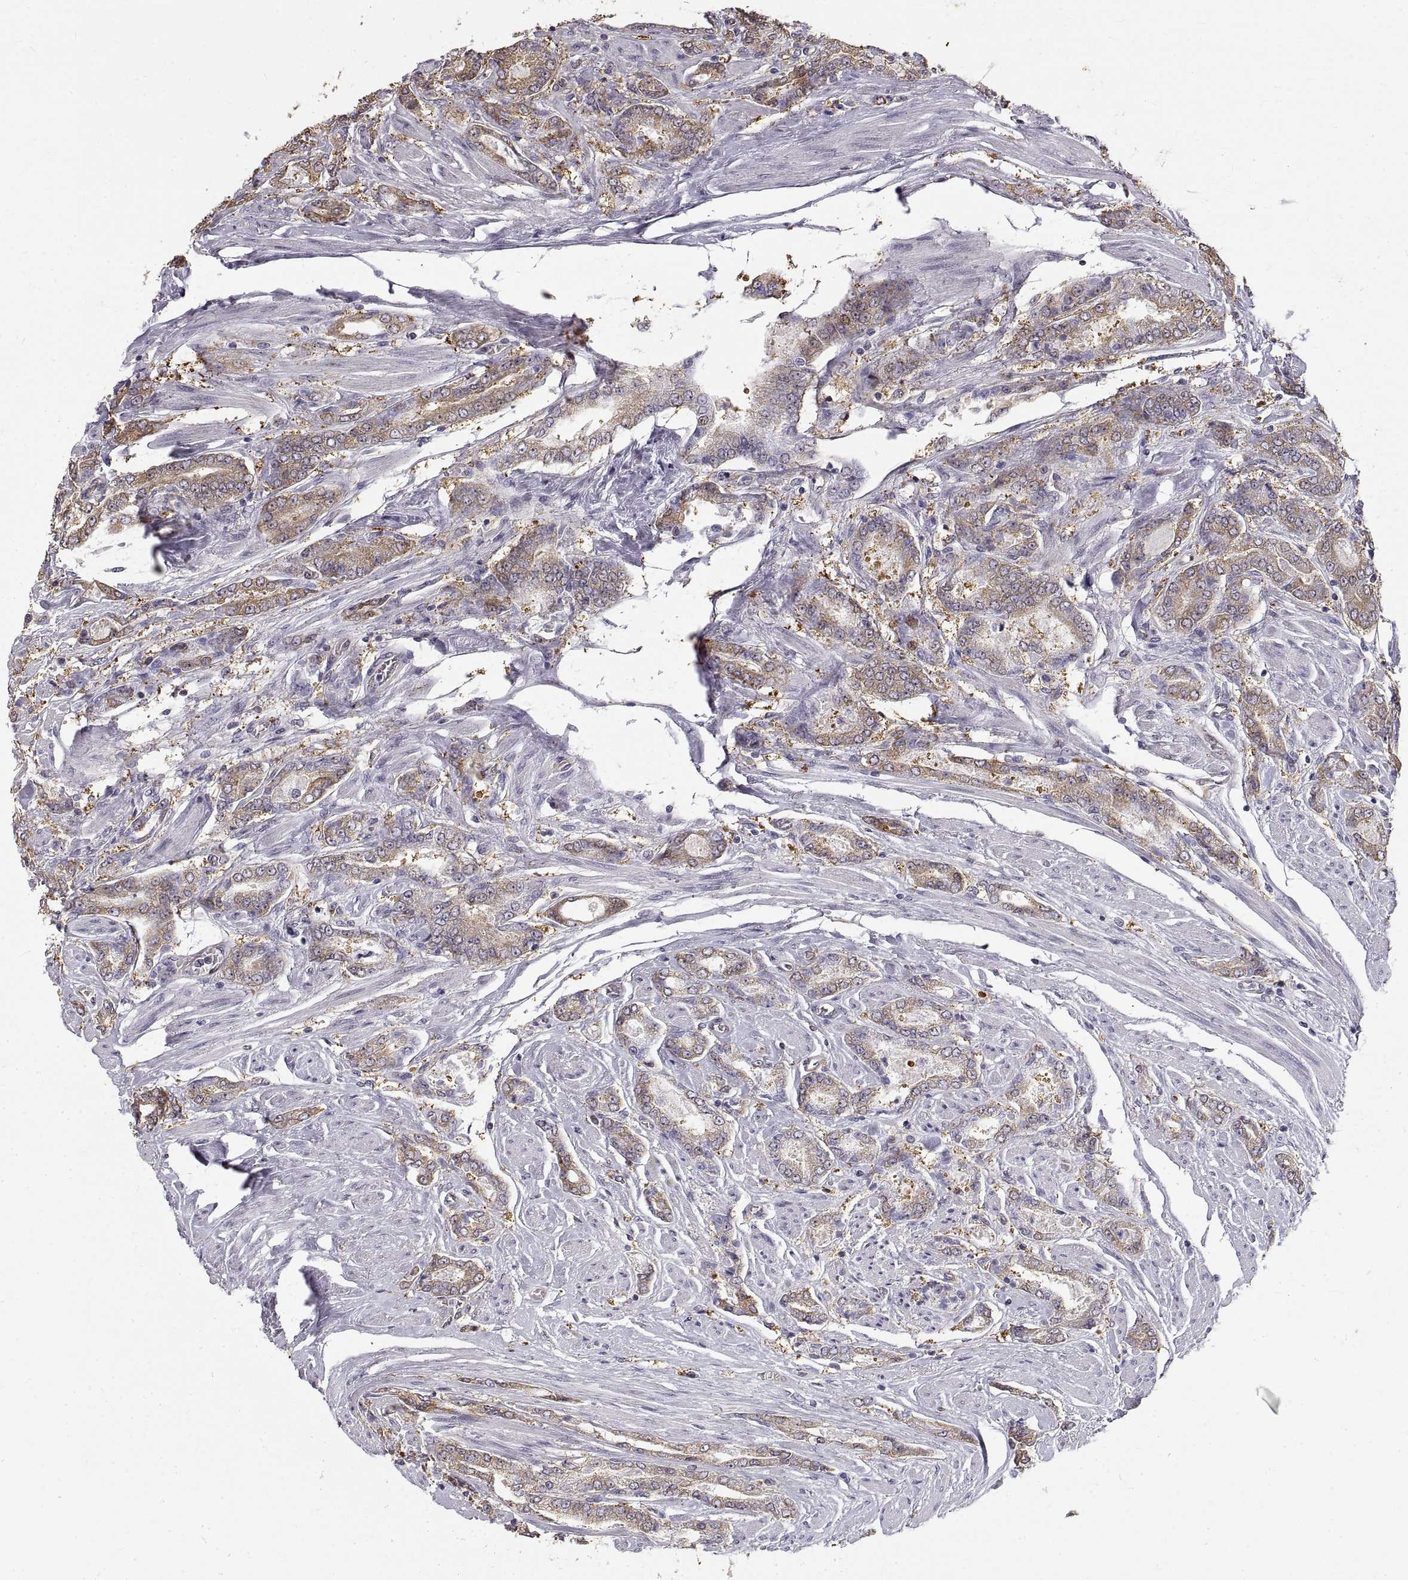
{"staining": {"intensity": "moderate", "quantity": "<25%", "location": "cytoplasmic/membranous"}, "tissue": "prostate cancer", "cell_type": "Tumor cells", "image_type": "cancer", "snomed": [{"axis": "morphology", "description": "Adenocarcinoma, NOS"}, {"axis": "topography", "description": "Prostate"}], "caption": "There is low levels of moderate cytoplasmic/membranous positivity in tumor cells of prostate cancer (adenocarcinoma), as demonstrated by immunohistochemical staining (brown color).", "gene": "HSP90AB1", "patient": {"sex": "male", "age": 64}}